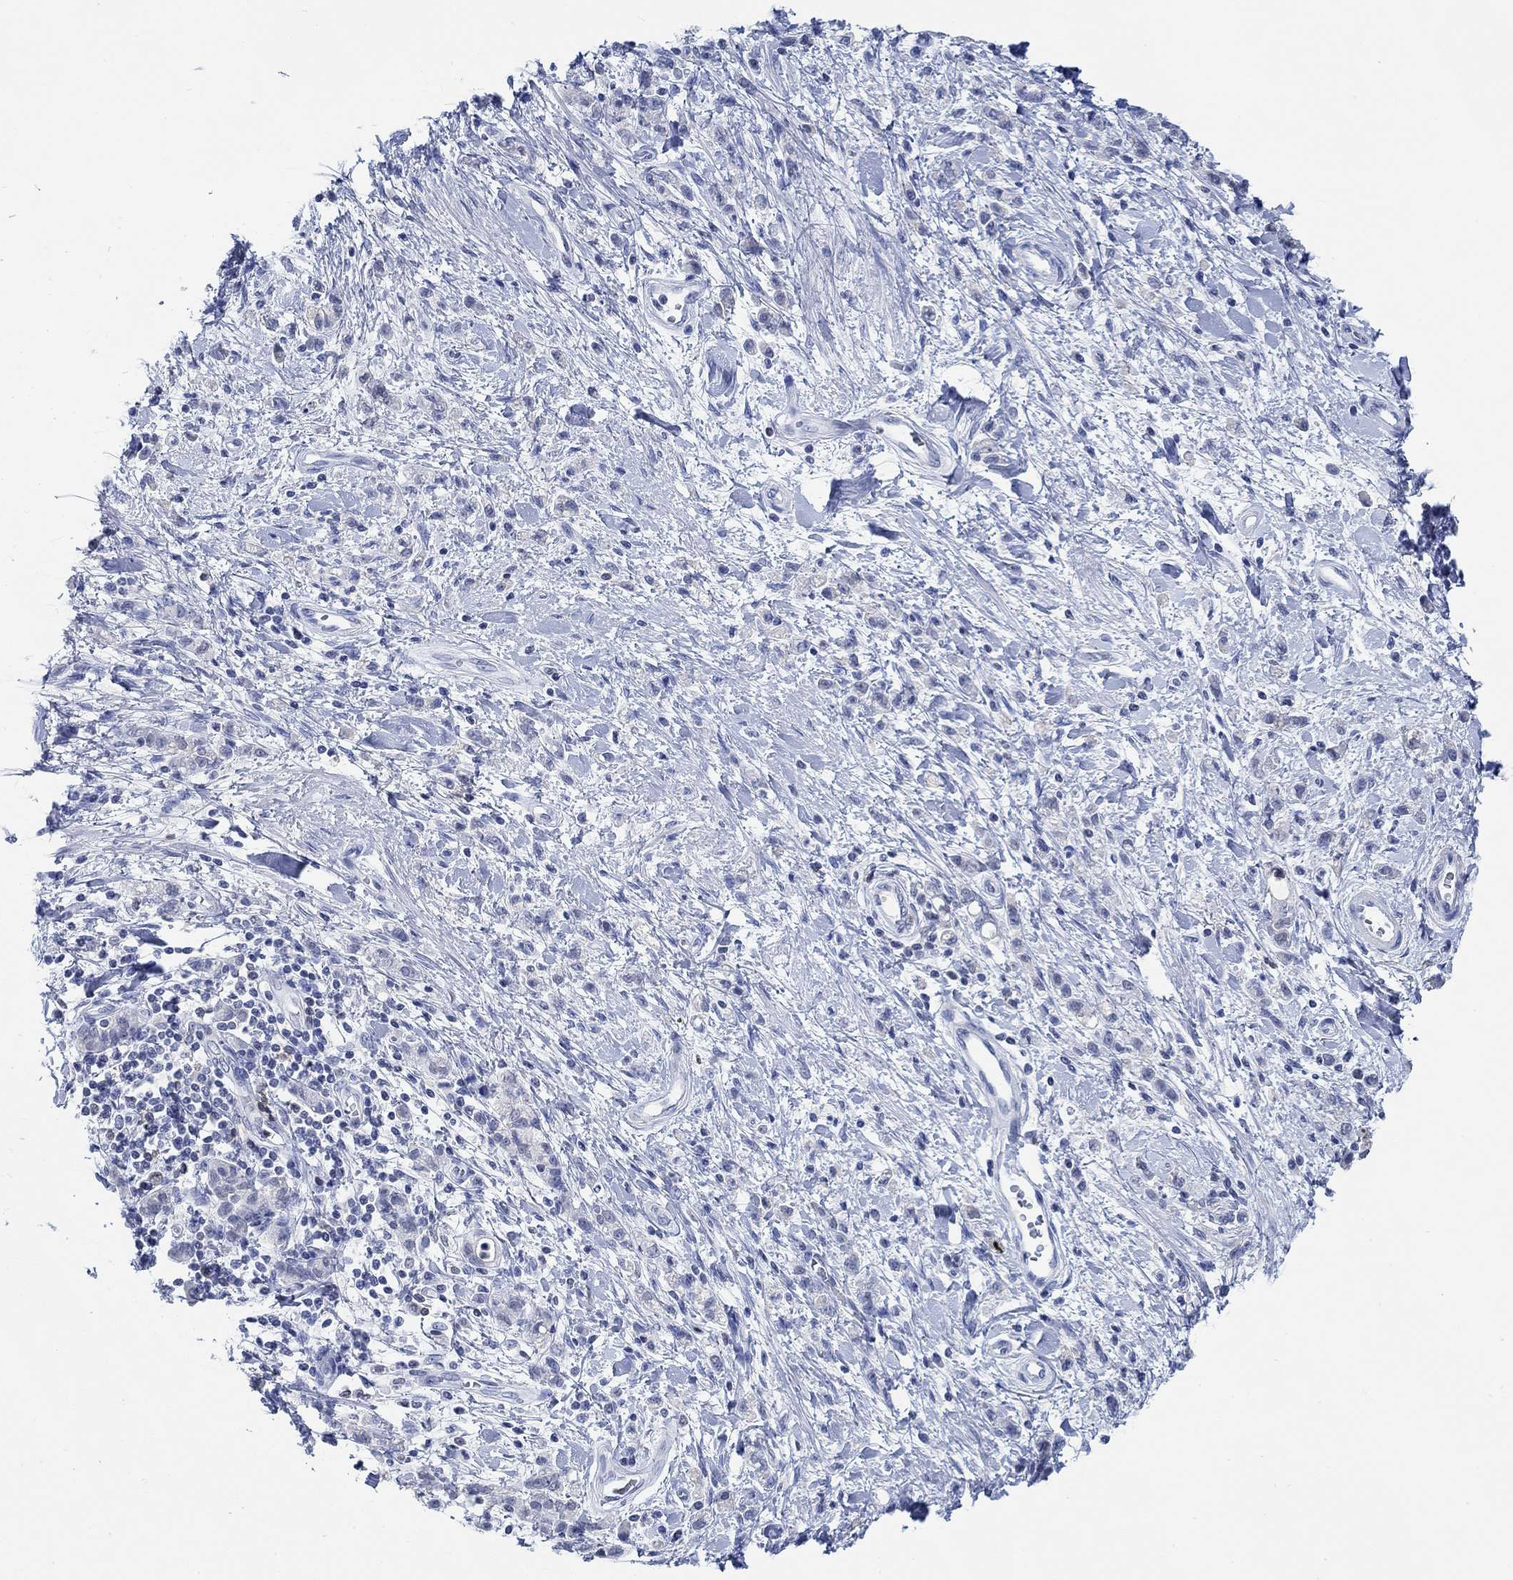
{"staining": {"intensity": "negative", "quantity": "none", "location": "none"}, "tissue": "stomach cancer", "cell_type": "Tumor cells", "image_type": "cancer", "snomed": [{"axis": "morphology", "description": "Adenocarcinoma, NOS"}, {"axis": "topography", "description": "Stomach"}], "caption": "An IHC micrograph of stomach cancer (adenocarcinoma) is shown. There is no staining in tumor cells of stomach cancer (adenocarcinoma).", "gene": "PPP1R17", "patient": {"sex": "male", "age": 77}}